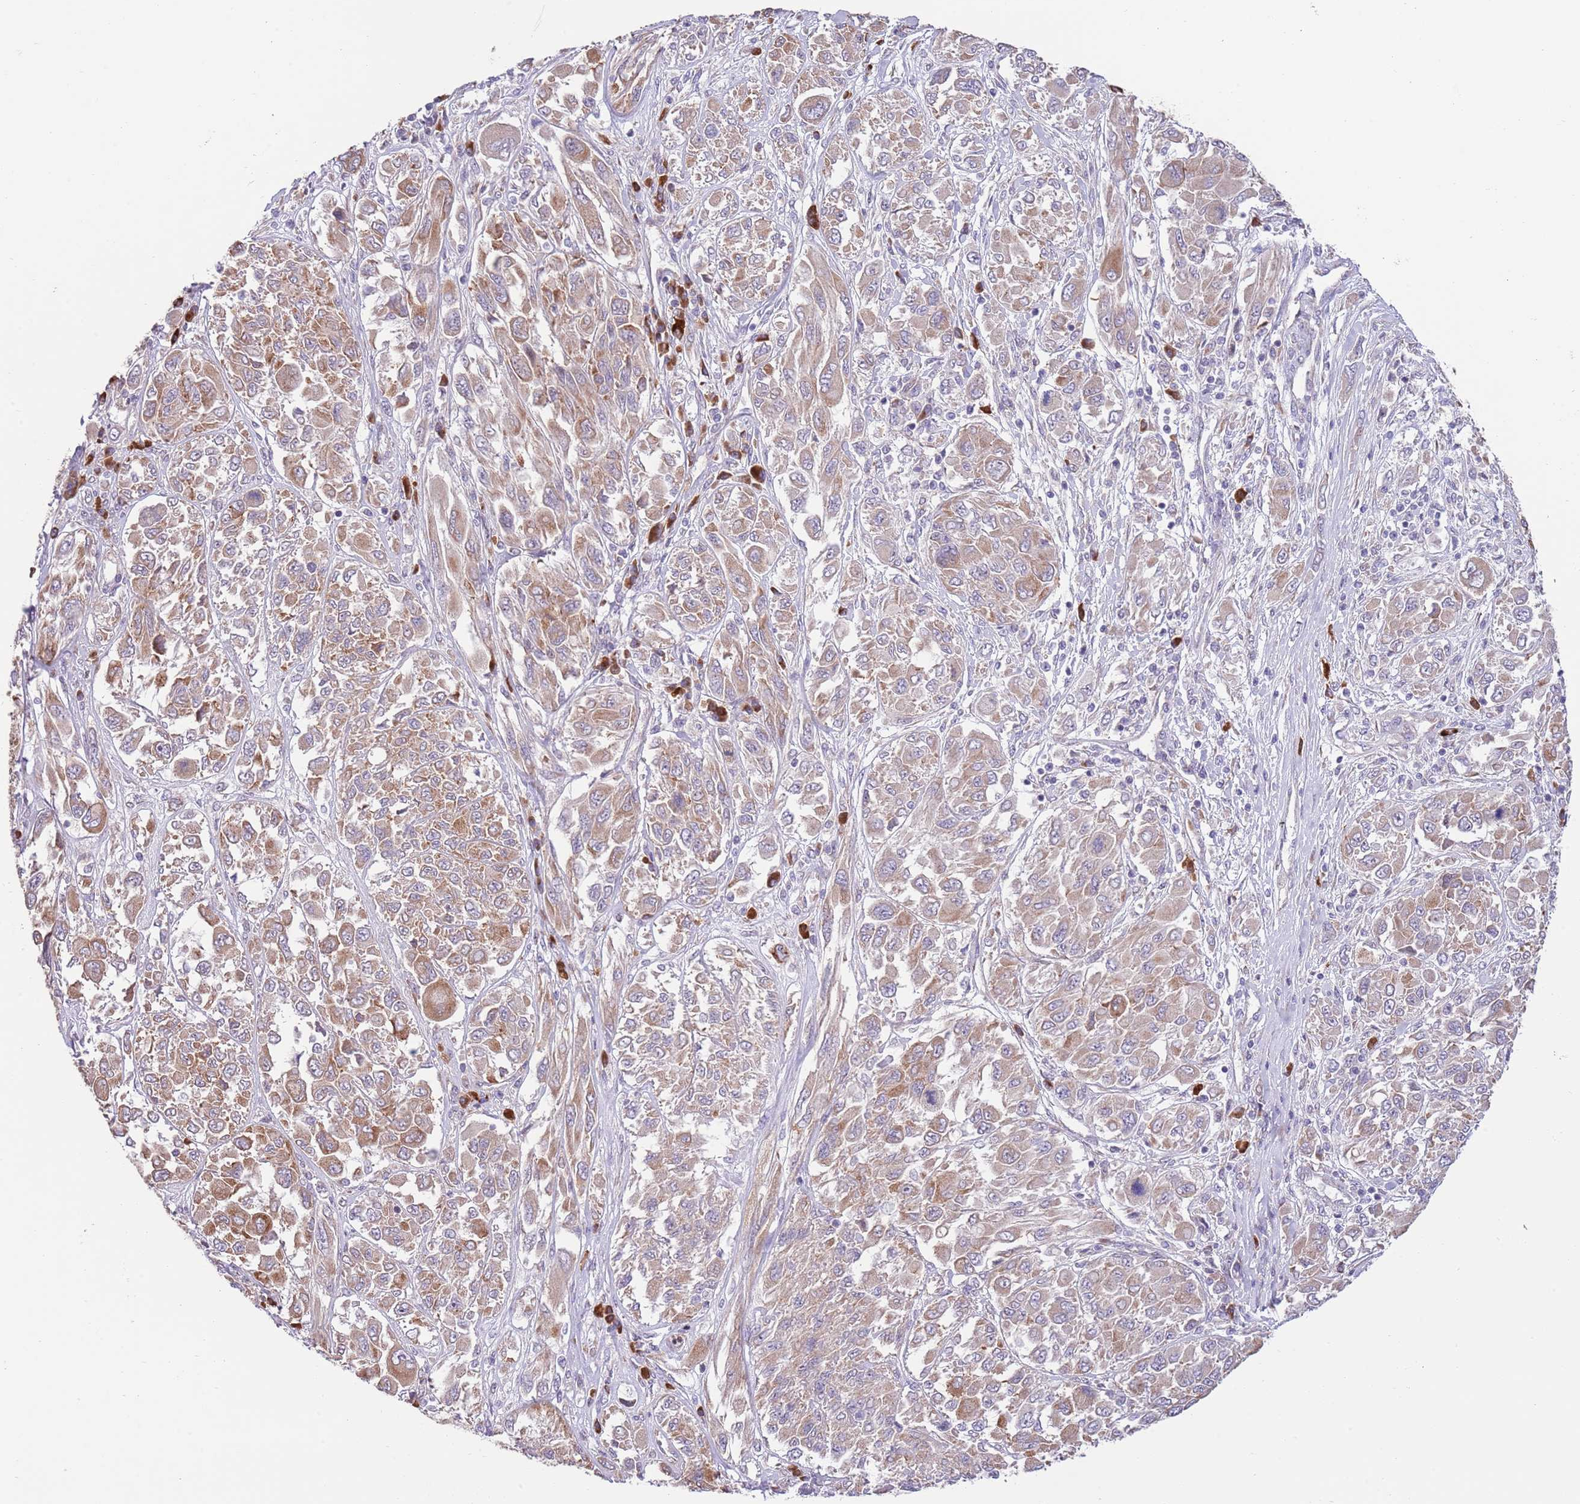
{"staining": {"intensity": "moderate", "quantity": ">75%", "location": "cytoplasmic/membranous"}, "tissue": "melanoma", "cell_type": "Tumor cells", "image_type": "cancer", "snomed": [{"axis": "morphology", "description": "Malignant melanoma, NOS"}, {"axis": "topography", "description": "Skin"}], "caption": "Moderate cytoplasmic/membranous expression is present in approximately >75% of tumor cells in malignant melanoma.", "gene": "DAND5", "patient": {"sex": "female", "age": 91}}